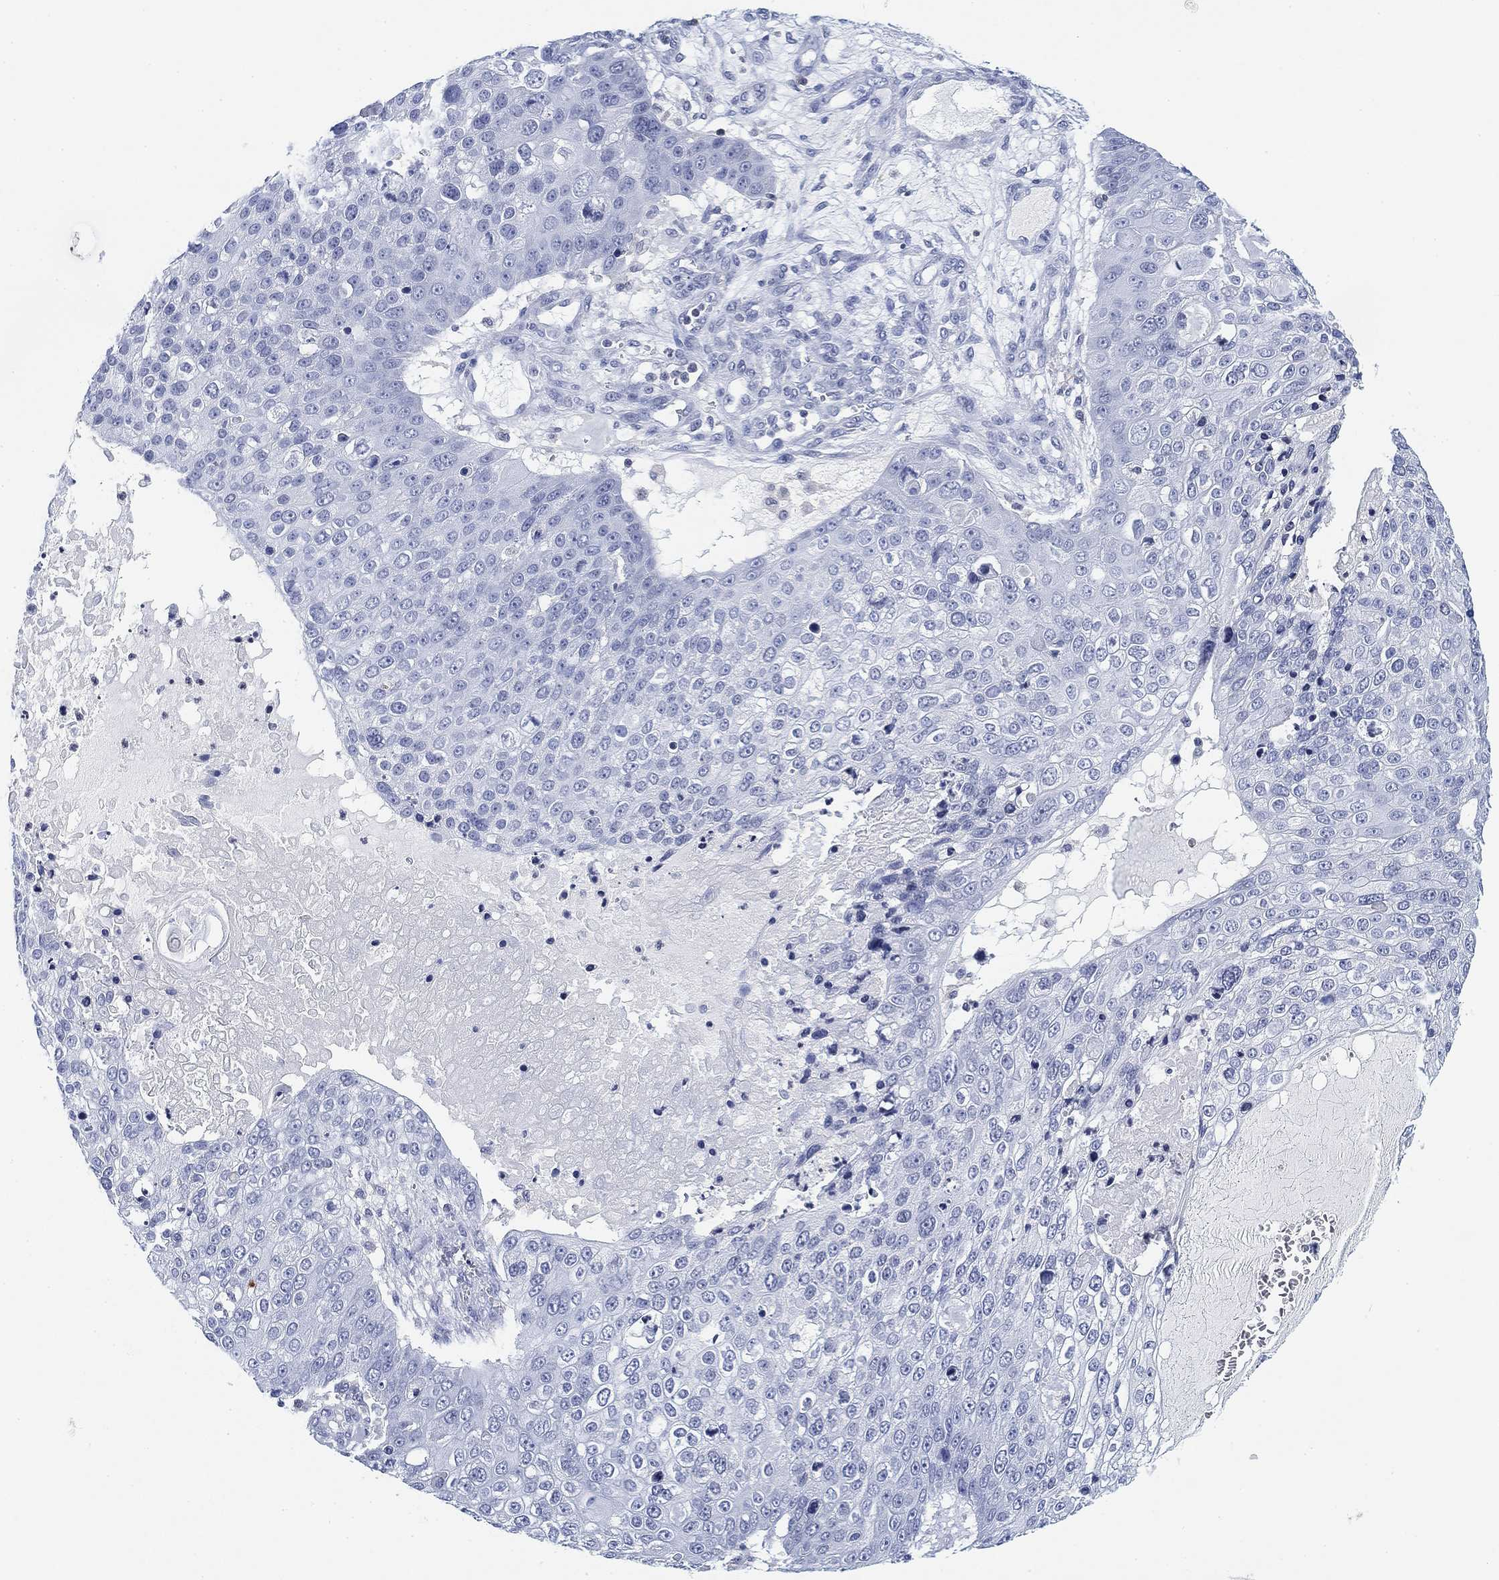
{"staining": {"intensity": "negative", "quantity": "none", "location": "none"}, "tissue": "skin cancer", "cell_type": "Tumor cells", "image_type": "cancer", "snomed": [{"axis": "morphology", "description": "Squamous cell carcinoma, NOS"}, {"axis": "topography", "description": "Skin"}], "caption": "Tumor cells are negative for brown protein staining in skin cancer.", "gene": "FYB1", "patient": {"sex": "male", "age": 71}}